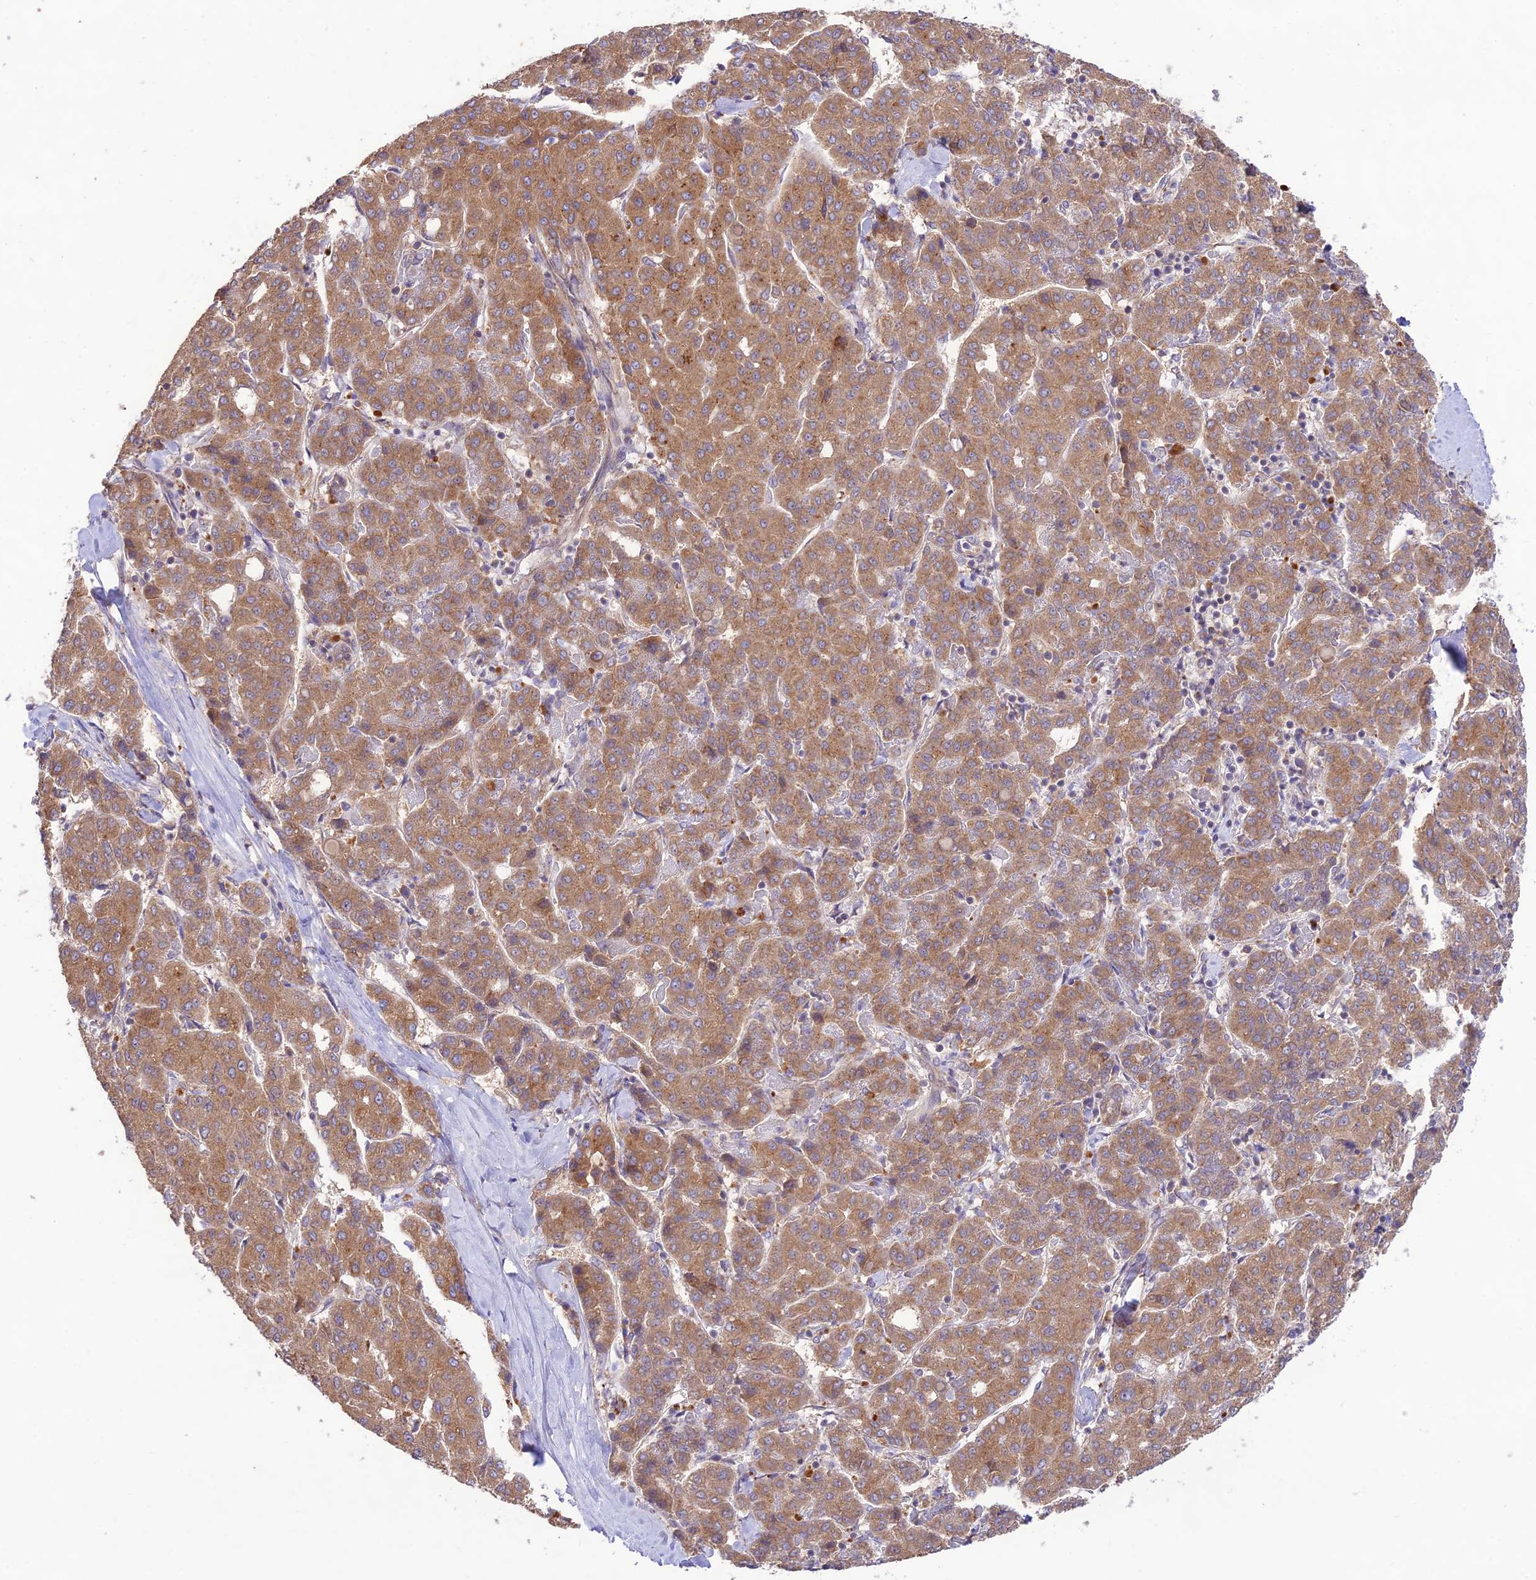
{"staining": {"intensity": "moderate", "quantity": ">75%", "location": "cytoplasmic/membranous"}, "tissue": "liver cancer", "cell_type": "Tumor cells", "image_type": "cancer", "snomed": [{"axis": "morphology", "description": "Carcinoma, Hepatocellular, NOS"}, {"axis": "topography", "description": "Liver"}], "caption": "Protein staining by immunohistochemistry (IHC) exhibits moderate cytoplasmic/membranous positivity in approximately >75% of tumor cells in liver cancer.", "gene": "TMEM259", "patient": {"sex": "male", "age": 65}}